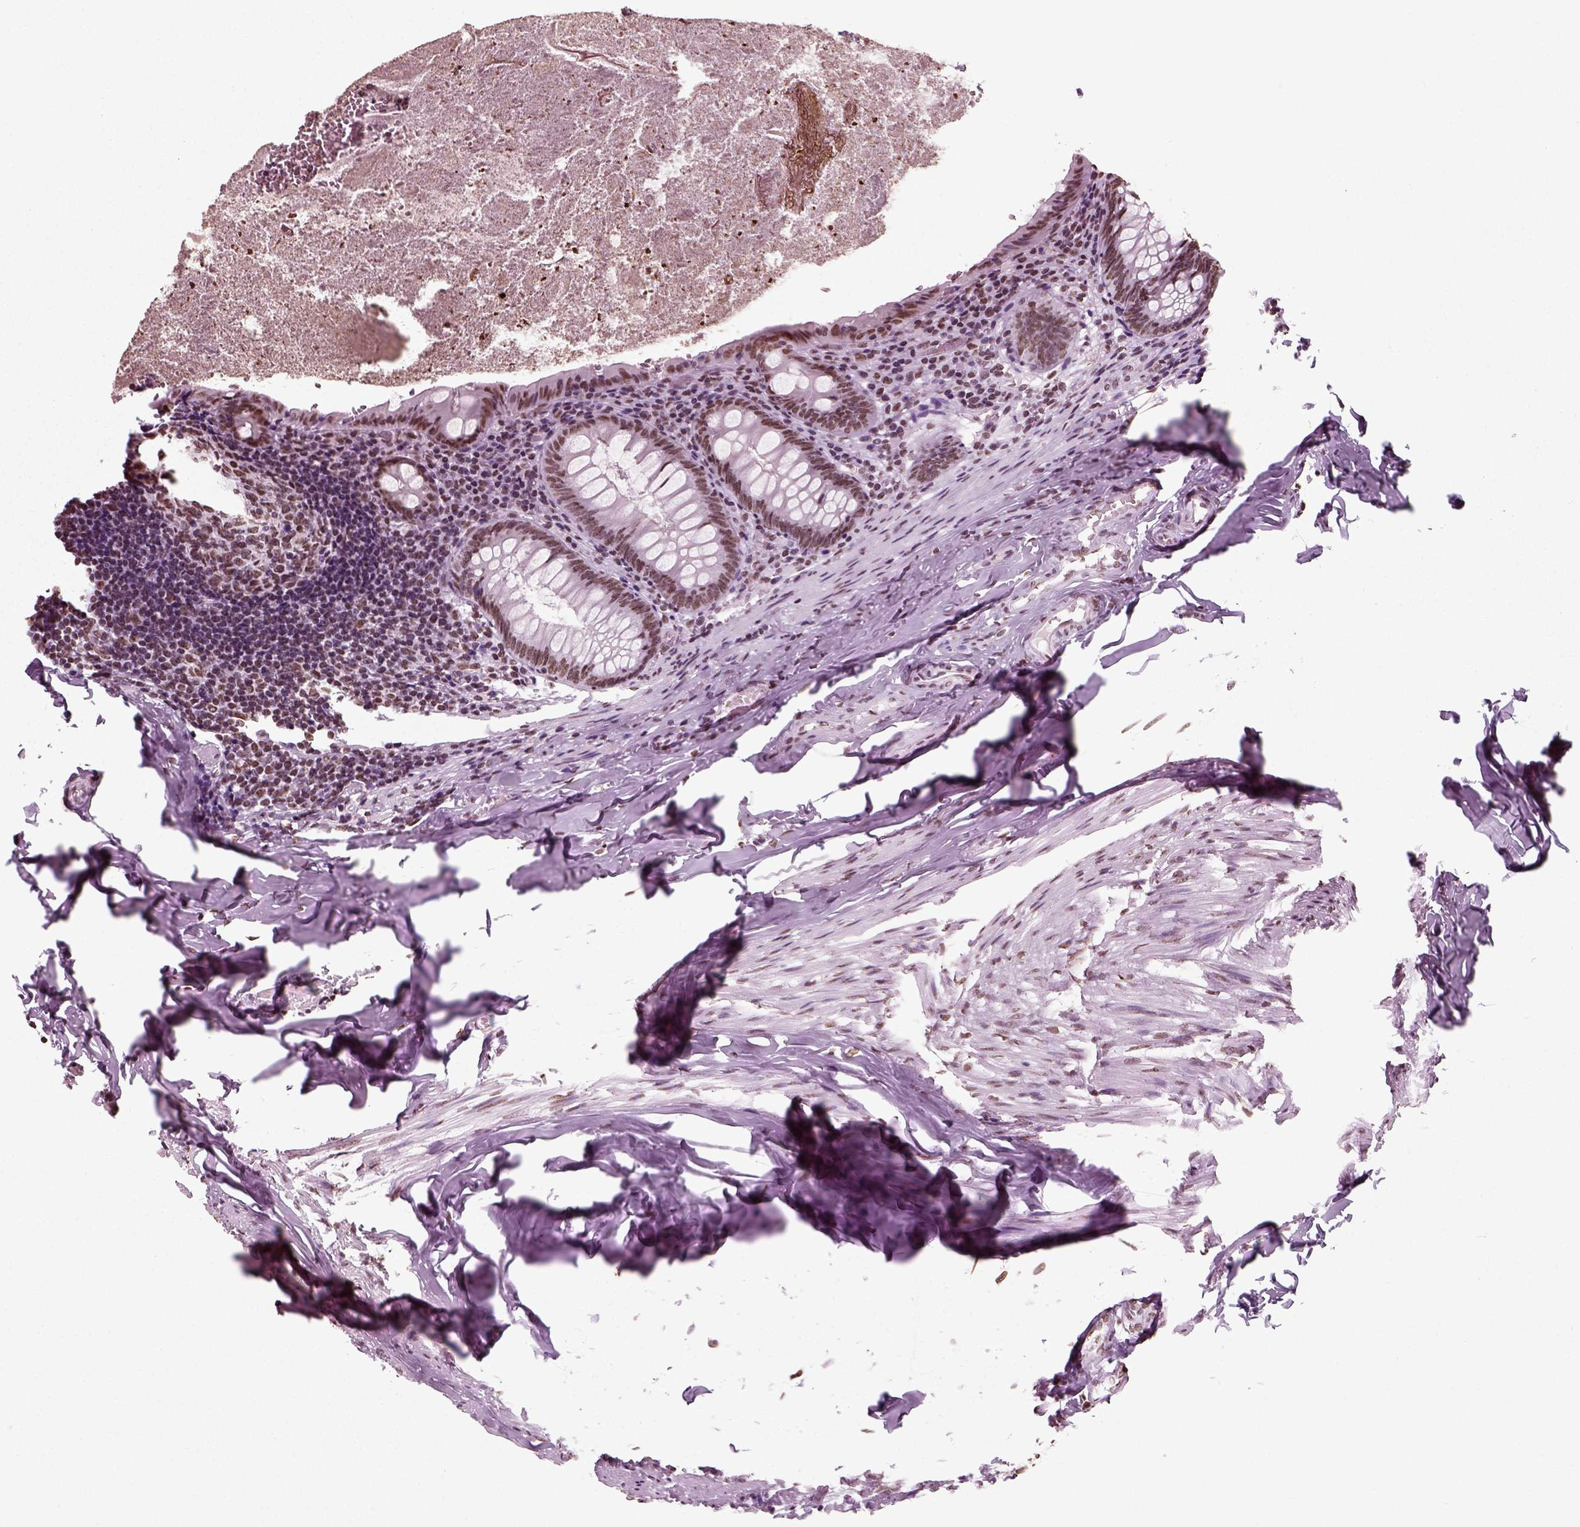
{"staining": {"intensity": "moderate", "quantity": ">75%", "location": "nuclear"}, "tissue": "appendix", "cell_type": "Glandular cells", "image_type": "normal", "snomed": [{"axis": "morphology", "description": "Normal tissue, NOS"}, {"axis": "topography", "description": "Appendix"}], "caption": "Immunohistochemistry of normal appendix shows medium levels of moderate nuclear expression in about >75% of glandular cells.", "gene": "POLR1H", "patient": {"sex": "female", "age": 23}}